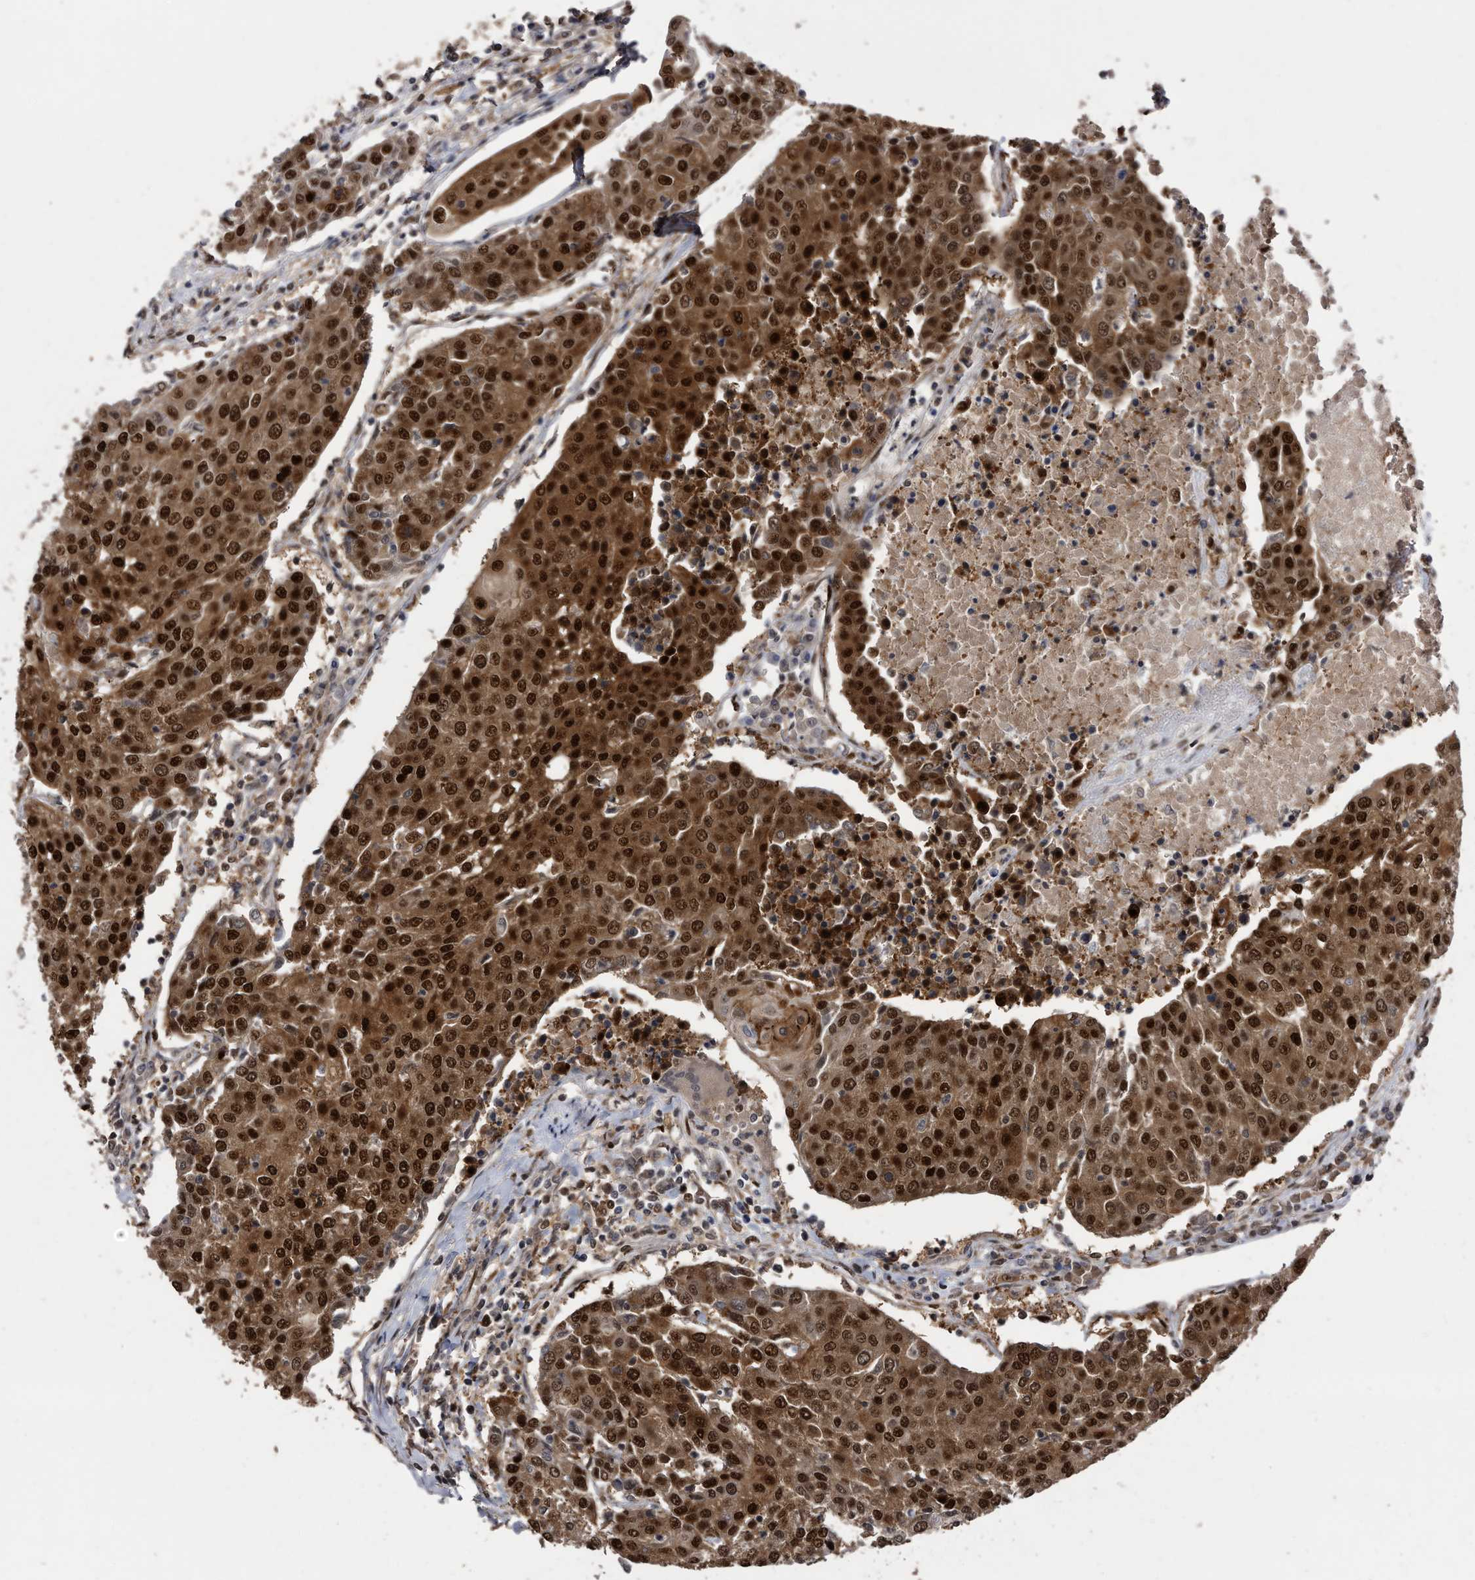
{"staining": {"intensity": "strong", "quantity": ">75%", "location": "cytoplasmic/membranous,nuclear"}, "tissue": "urothelial cancer", "cell_type": "Tumor cells", "image_type": "cancer", "snomed": [{"axis": "morphology", "description": "Urothelial carcinoma, High grade"}, {"axis": "topography", "description": "Urinary bladder"}], "caption": "A photomicrograph showing strong cytoplasmic/membranous and nuclear staining in about >75% of tumor cells in urothelial cancer, as visualized by brown immunohistochemical staining.", "gene": "RAD23B", "patient": {"sex": "female", "age": 85}}